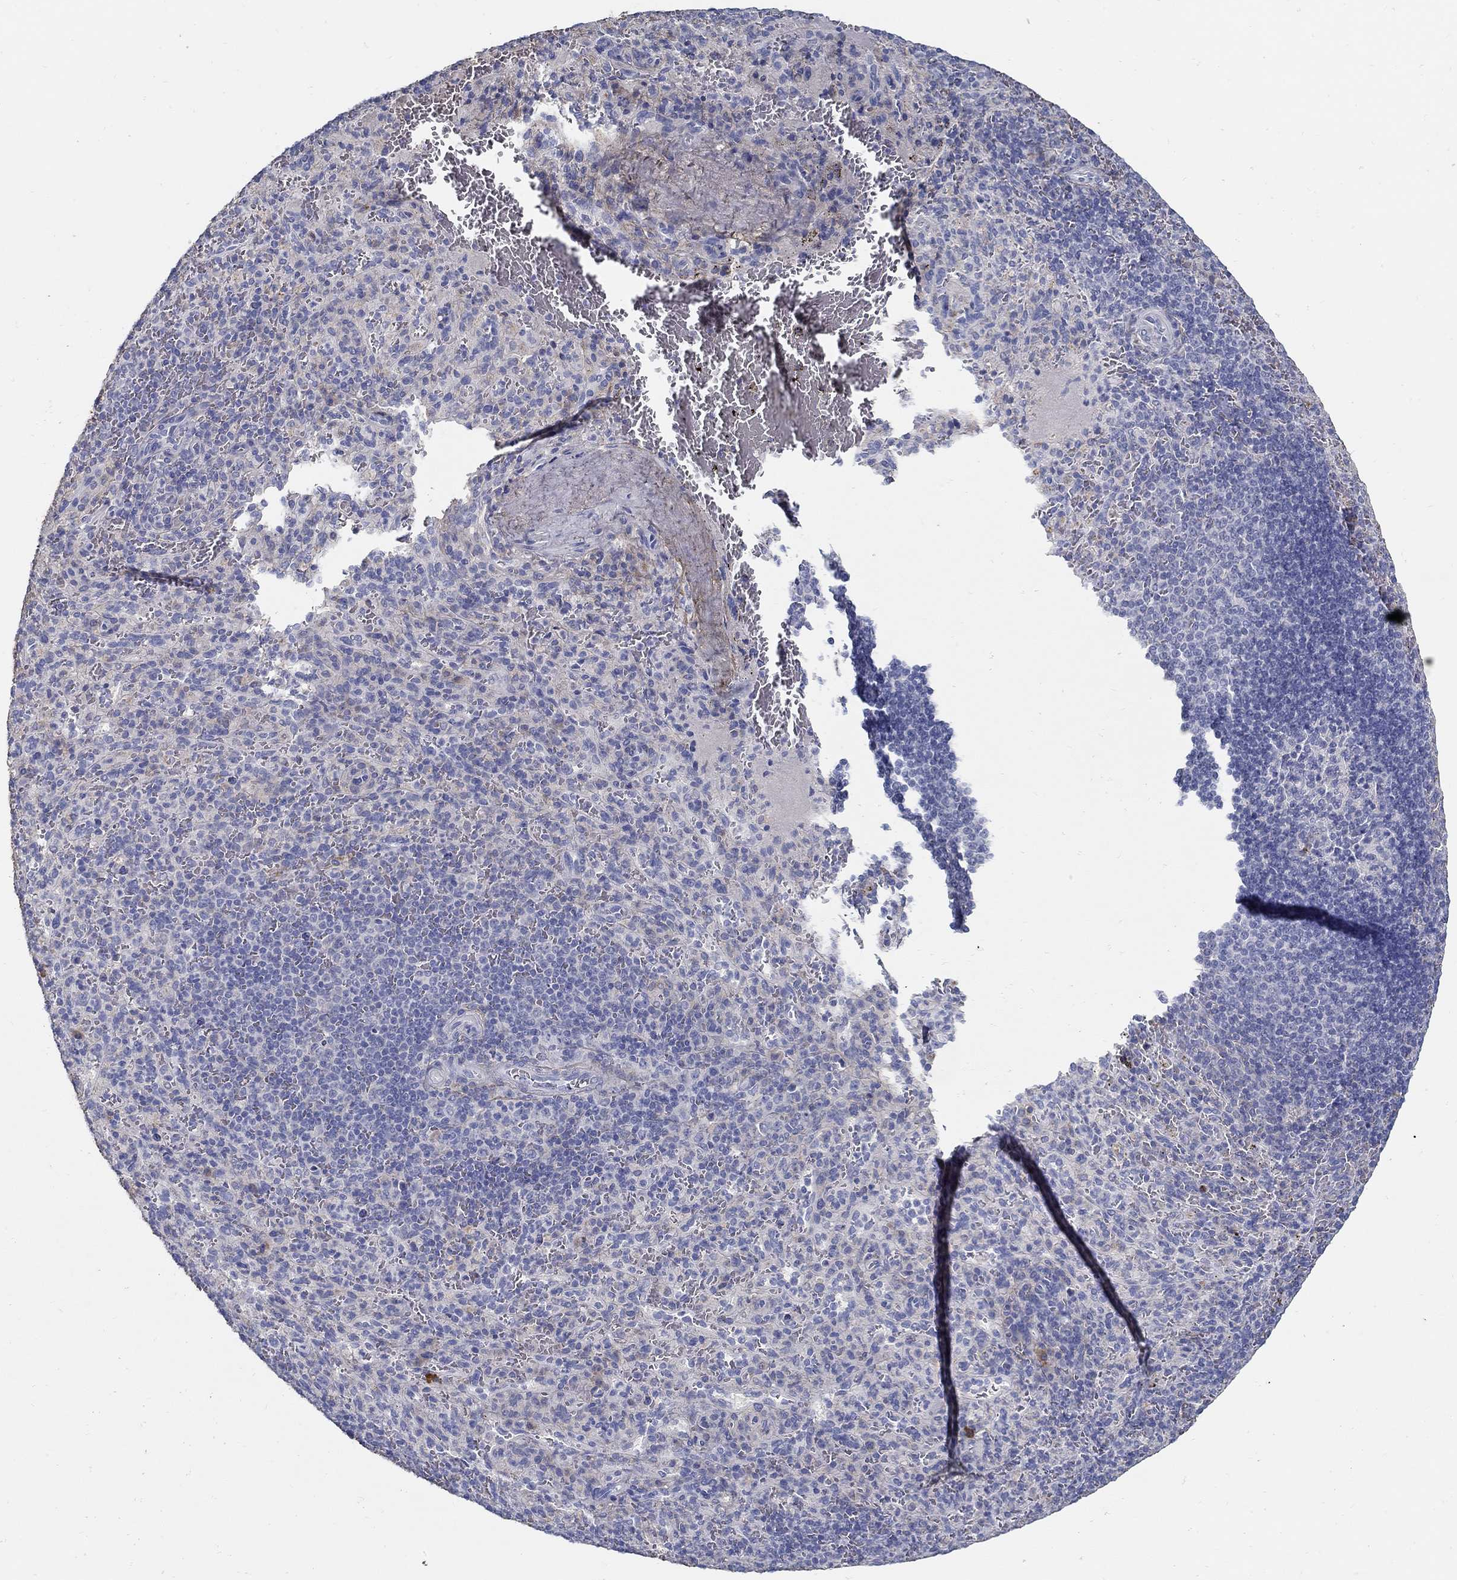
{"staining": {"intensity": "negative", "quantity": "none", "location": "none"}, "tissue": "spleen", "cell_type": "Cells in red pulp", "image_type": "normal", "snomed": [{"axis": "morphology", "description": "Normal tissue, NOS"}, {"axis": "topography", "description": "Spleen"}], "caption": "IHC of benign spleen demonstrates no positivity in cells in red pulp. (IHC, brightfield microscopy, high magnification).", "gene": "TGFBI", "patient": {"sex": "male", "age": 57}}